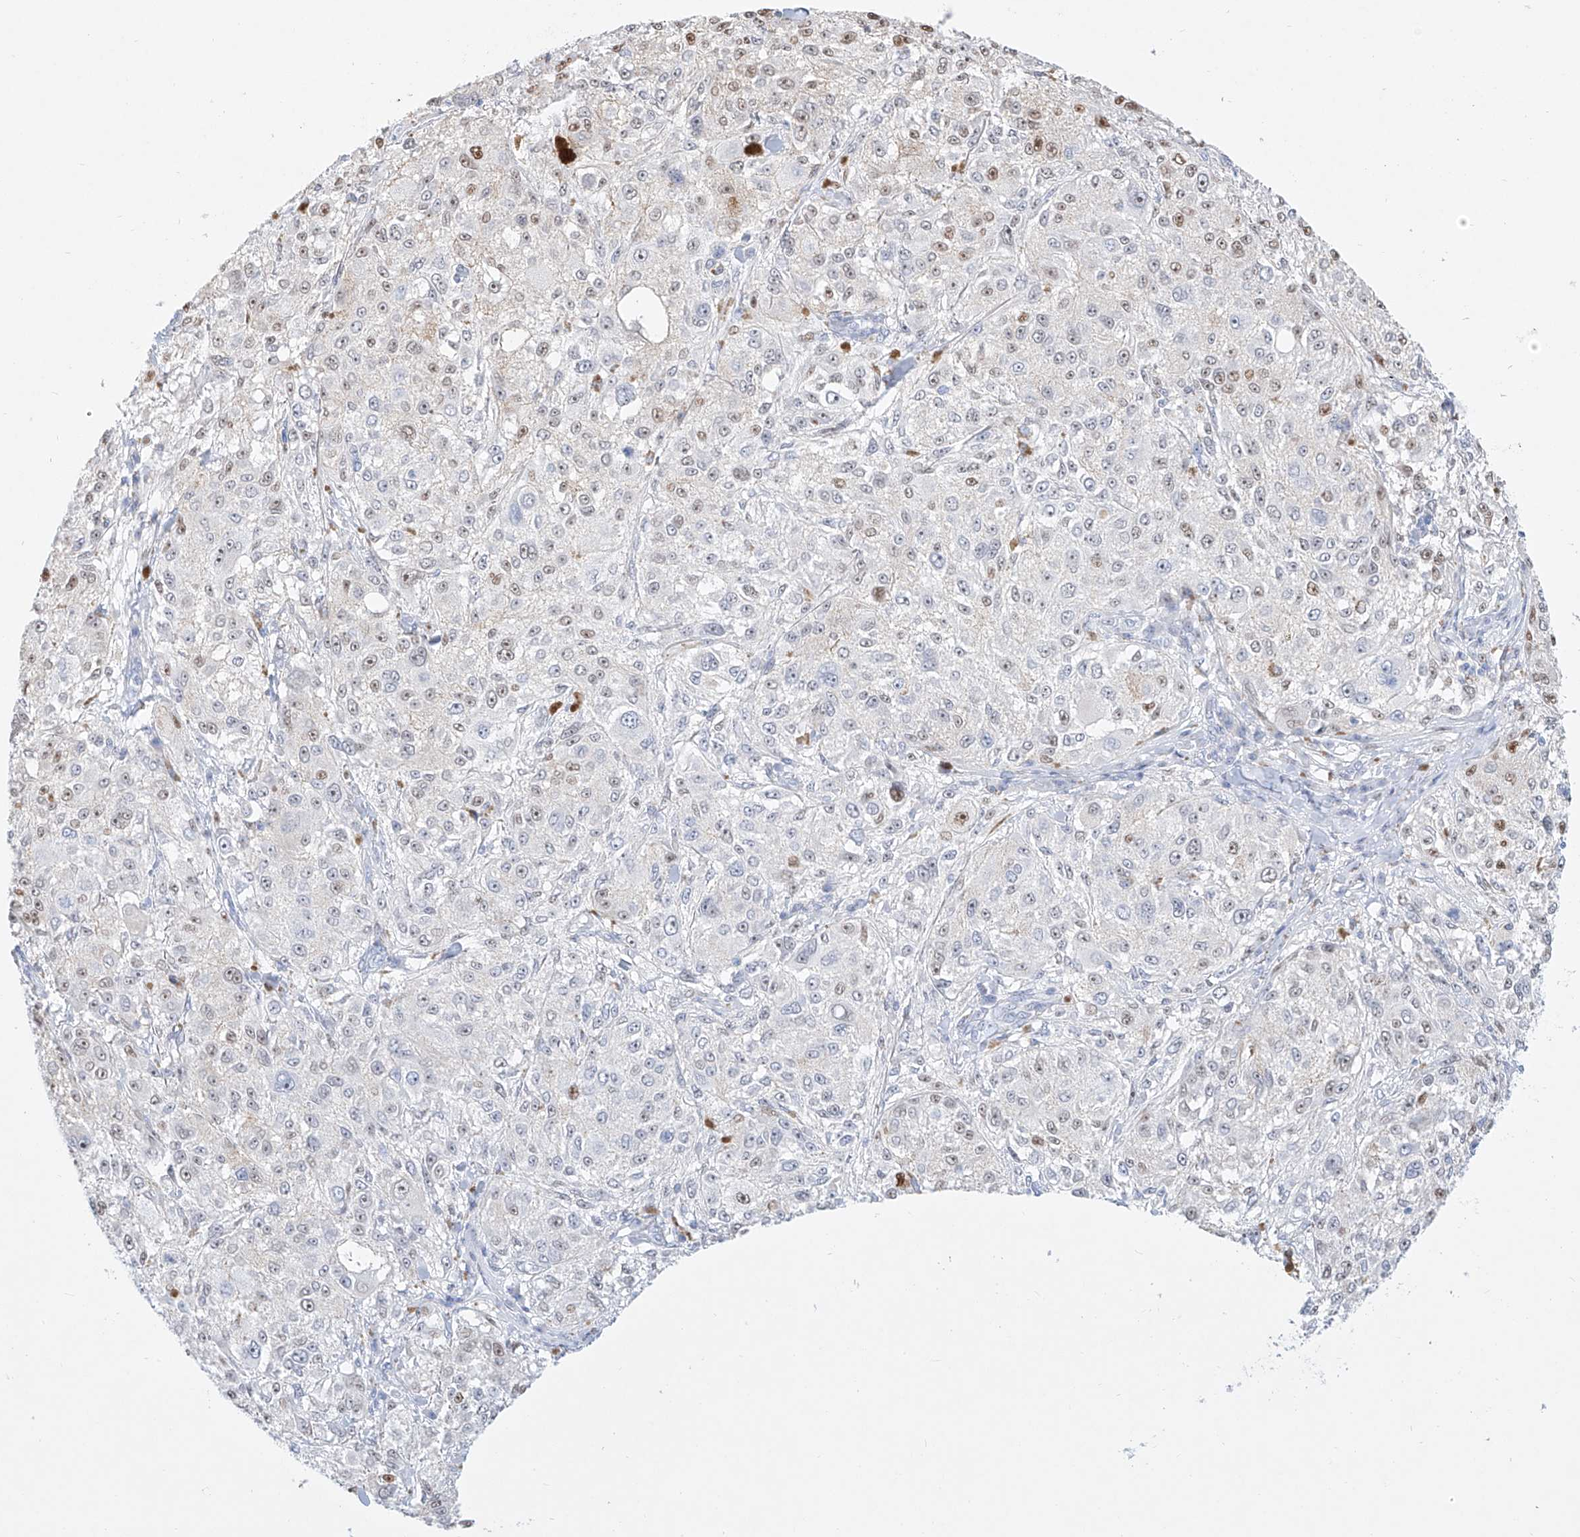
{"staining": {"intensity": "moderate", "quantity": "<25%", "location": "nuclear"}, "tissue": "melanoma", "cell_type": "Tumor cells", "image_type": "cancer", "snomed": [{"axis": "morphology", "description": "Necrosis, NOS"}, {"axis": "morphology", "description": "Malignant melanoma, NOS"}, {"axis": "topography", "description": "Skin"}], "caption": "High-magnification brightfield microscopy of melanoma stained with DAB (3,3'-diaminobenzidine) (brown) and counterstained with hematoxylin (blue). tumor cells exhibit moderate nuclear expression is present in about<25% of cells.", "gene": "SNU13", "patient": {"sex": "female", "age": 87}}